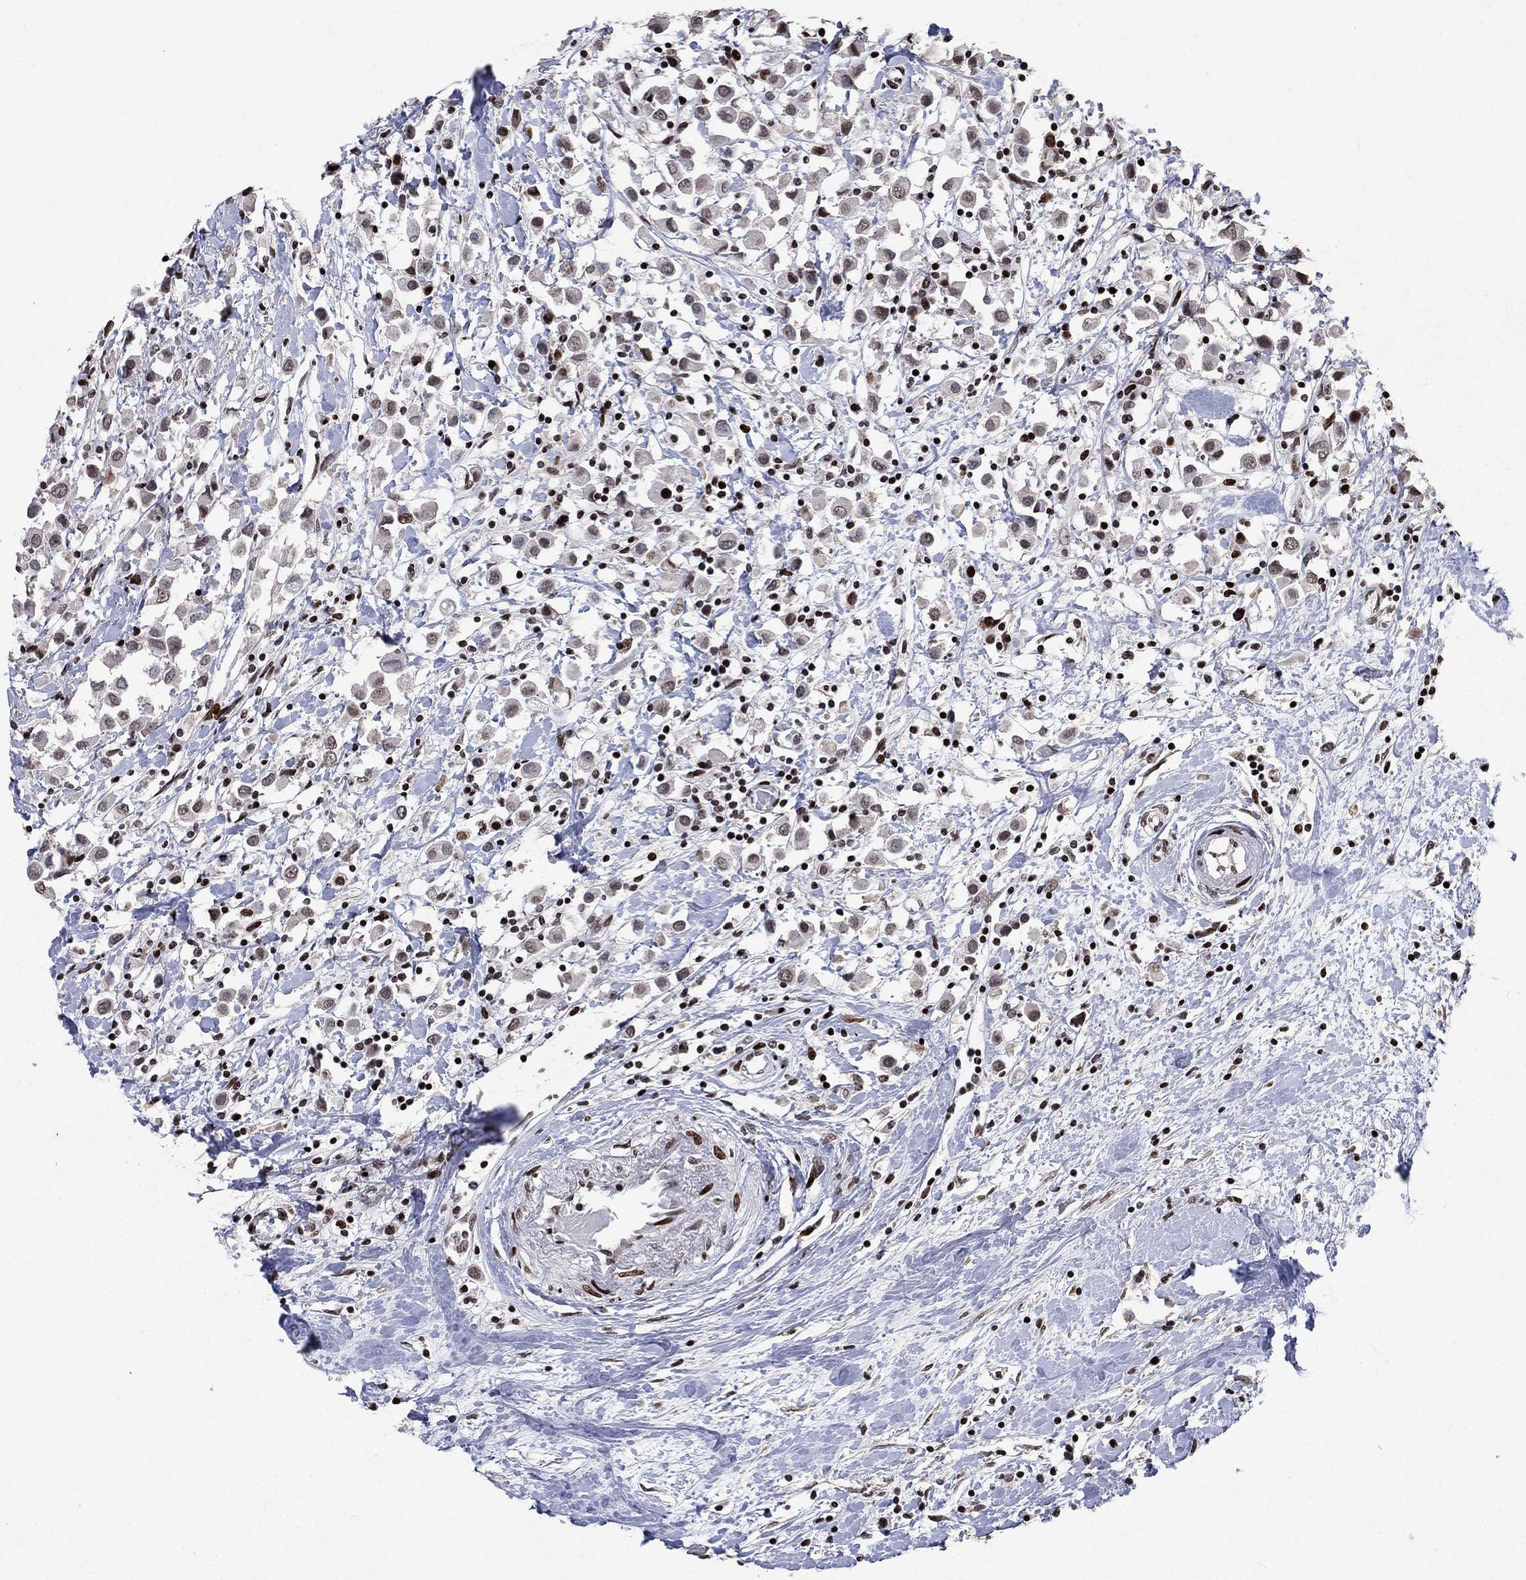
{"staining": {"intensity": "negative", "quantity": "none", "location": "none"}, "tissue": "breast cancer", "cell_type": "Tumor cells", "image_type": "cancer", "snomed": [{"axis": "morphology", "description": "Duct carcinoma"}, {"axis": "topography", "description": "Breast"}], "caption": "A histopathology image of human breast cancer (infiltrating ductal carcinoma) is negative for staining in tumor cells. (Stains: DAB (3,3'-diaminobenzidine) IHC with hematoxylin counter stain, Microscopy: brightfield microscopy at high magnification).", "gene": "SRSF3", "patient": {"sex": "female", "age": 61}}